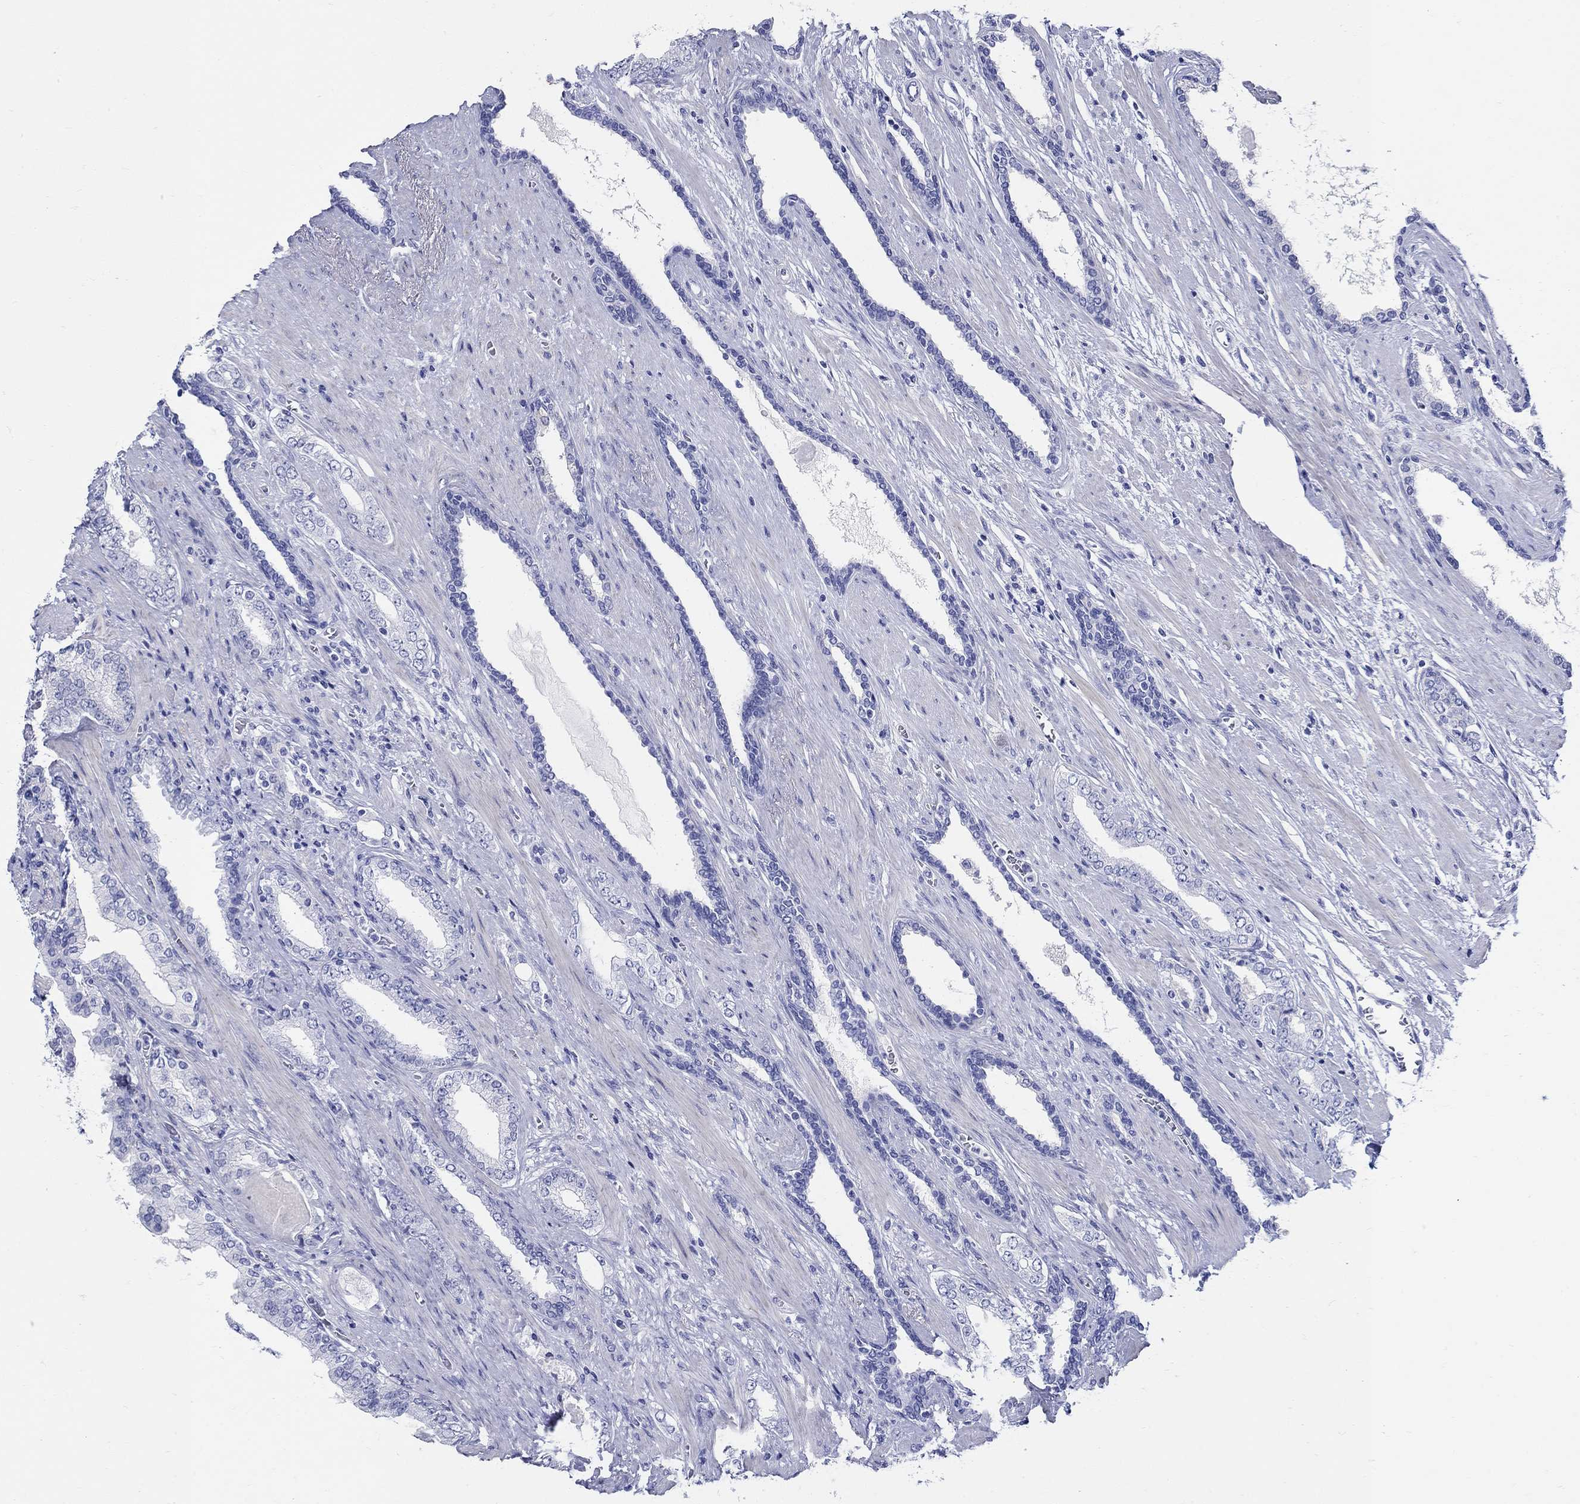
{"staining": {"intensity": "negative", "quantity": "none", "location": "none"}, "tissue": "prostate cancer", "cell_type": "Tumor cells", "image_type": "cancer", "snomed": [{"axis": "morphology", "description": "Adenocarcinoma, Low grade"}, {"axis": "topography", "description": "Prostate and seminal vesicle, NOS"}], "caption": "Tumor cells show no significant positivity in prostate cancer.", "gene": "CRYGS", "patient": {"sex": "male", "age": 61}}